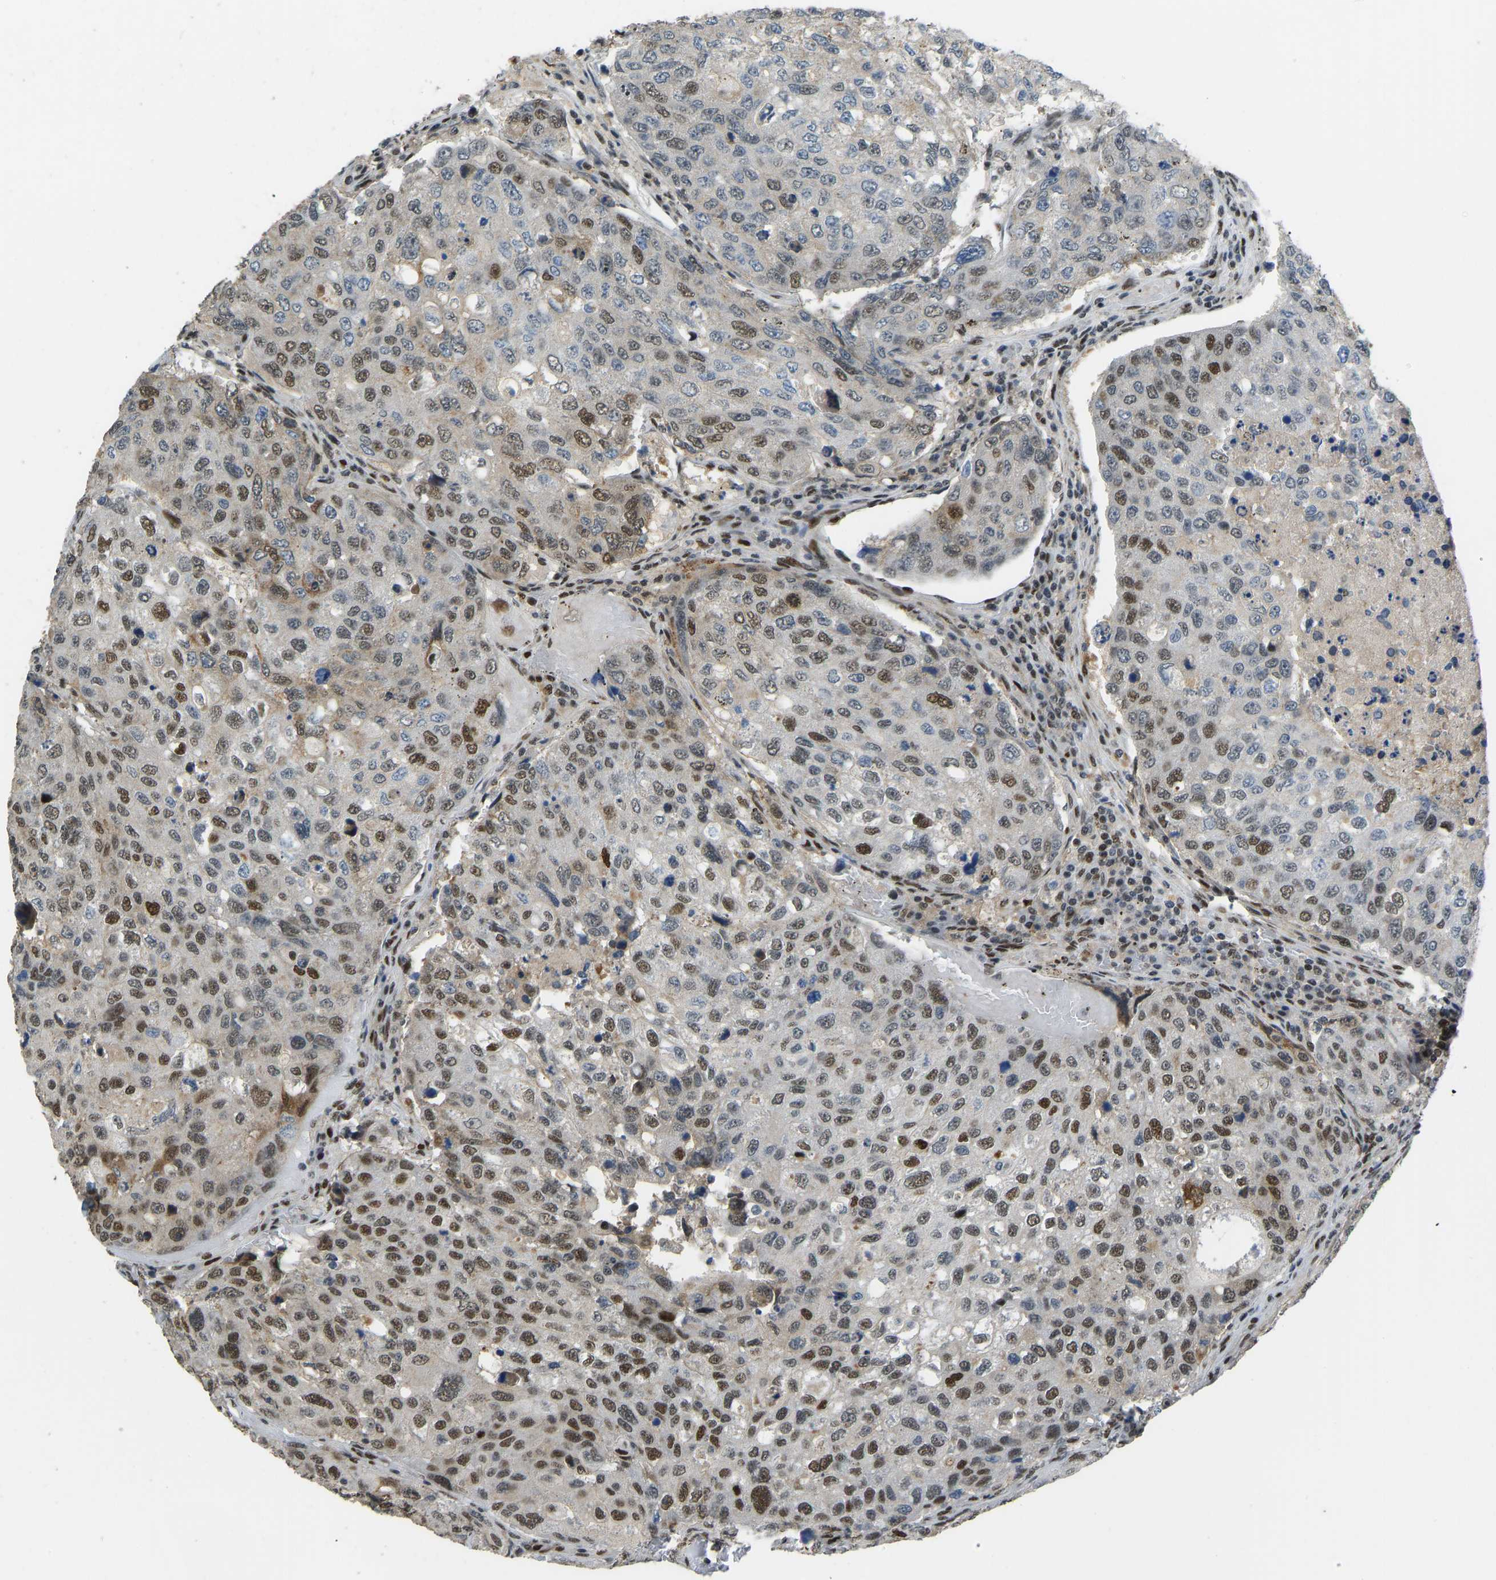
{"staining": {"intensity": "strong", "quantity": "25%-75%", "location": "nuclear"}, "tissue": "urothelial cancer", "cell_type": "Tumor cells", "image_type": "cancer", "snomed": [{"axis": "morphology", "description": "Urothelial carcinoma, High grade"}, {"axis": "topography", "description": "Lymph node"}, {"axis": "topography", "description": "Urinary bladder"}], "caption": "There is high levels of strong nuclear positivity in tumor cells of urothelial carcinoma (high-grade), as demonstrated by immunohistochemical staining (brown color).", "gene": "FOXK1", "patient": {"sex": "male", "age": 51}}